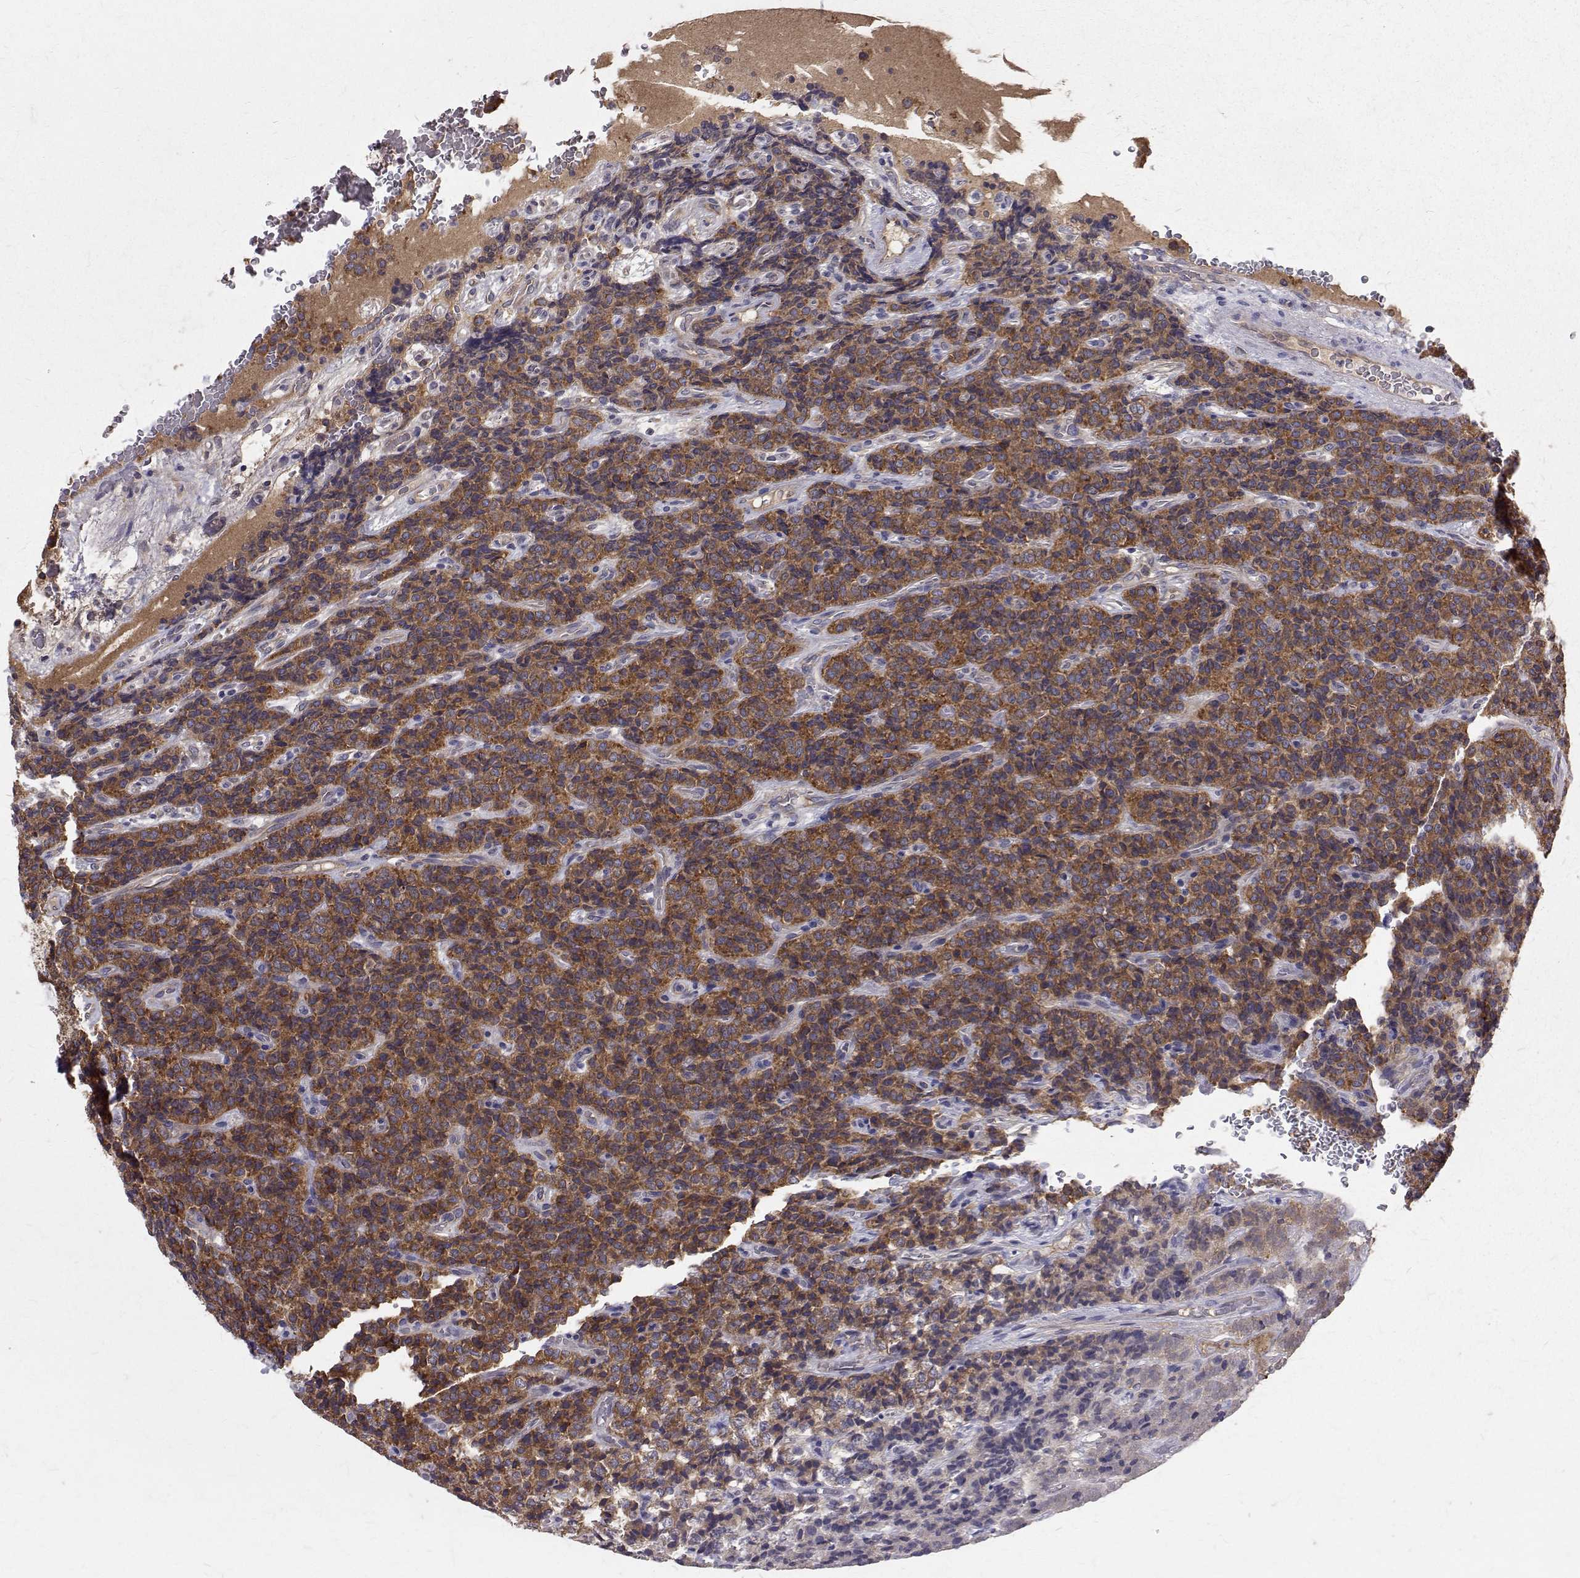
{"staining": {"intensity": "strong", "quantity": ">75%", "location": "cytoplasmic/membranous"}, "tissue": "carcinoid", "cell_type": "Tumor cells", "image_type": "cancer", "snomed": [{"axis": "morphology", "description": "Carcinoid, malignant, NOS"}, {"axis": "topography", "description": "Pancreas"}], "caption": "Carcinoid stained with a brown dye displays strong cytoplasmic/membranous positive expression in about >75% of tumor cells.", "gene": "FARSB", "patient": {"sex": "male", "age": 36}}